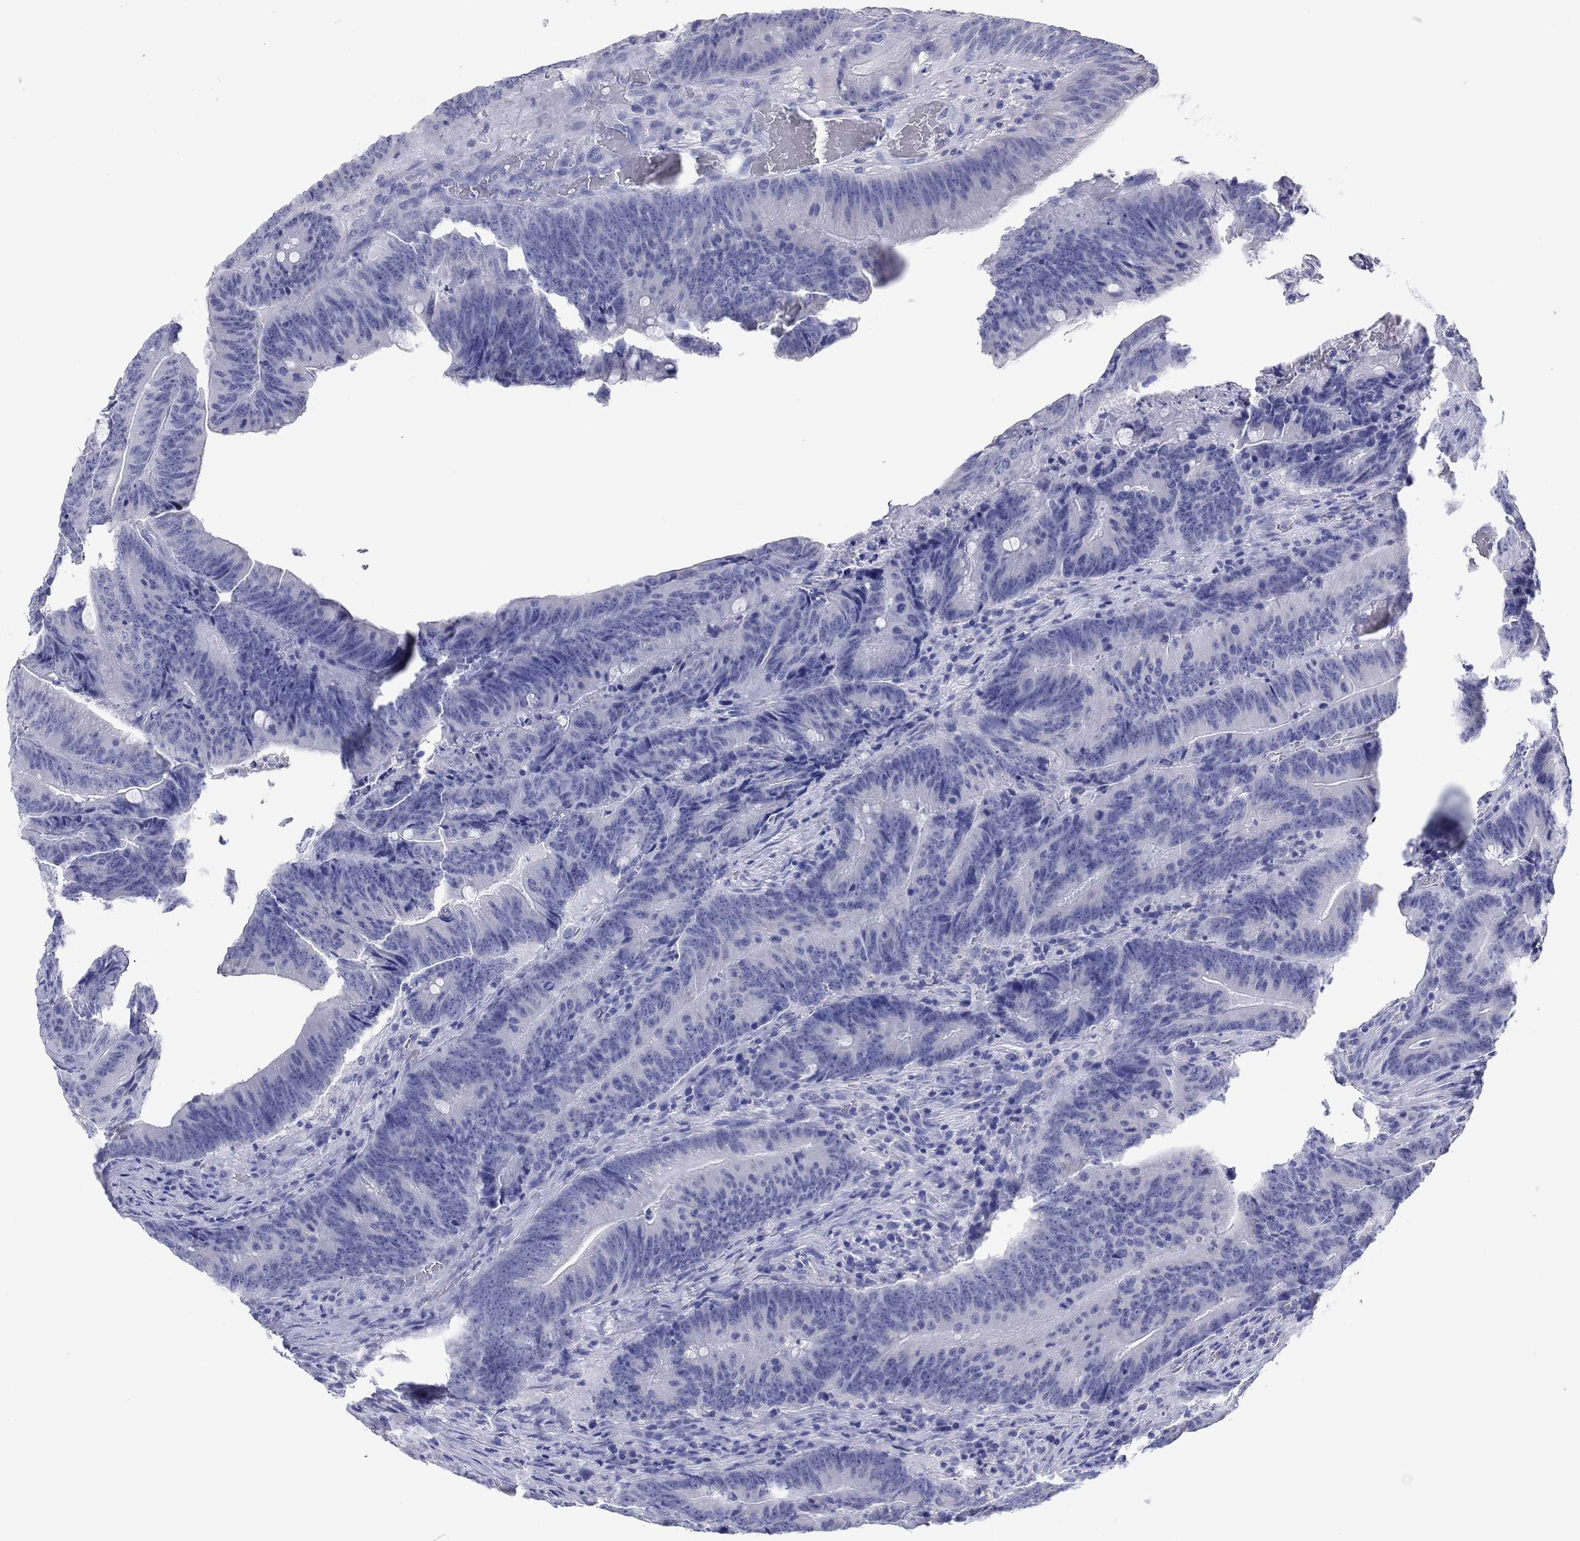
{"staining": {"intensity": "negative", "quantity": "none", "location": "none"}, "tissue": "colorectal cancer", "cell_type": "Tumor cells", "image_type": "cancer", "snomed": [{"axis": "morphology", "description": "Adenocarcinoma, NOS"}, {"axis": "topography", "description": "Colon"}], "caption": "This is an immunohistochemistry photomicrograph of human colorectal cancer. There is no expression in tumor cells.", "gene": "ERICH3", "patient": {"sex": "female", "age": 87}}